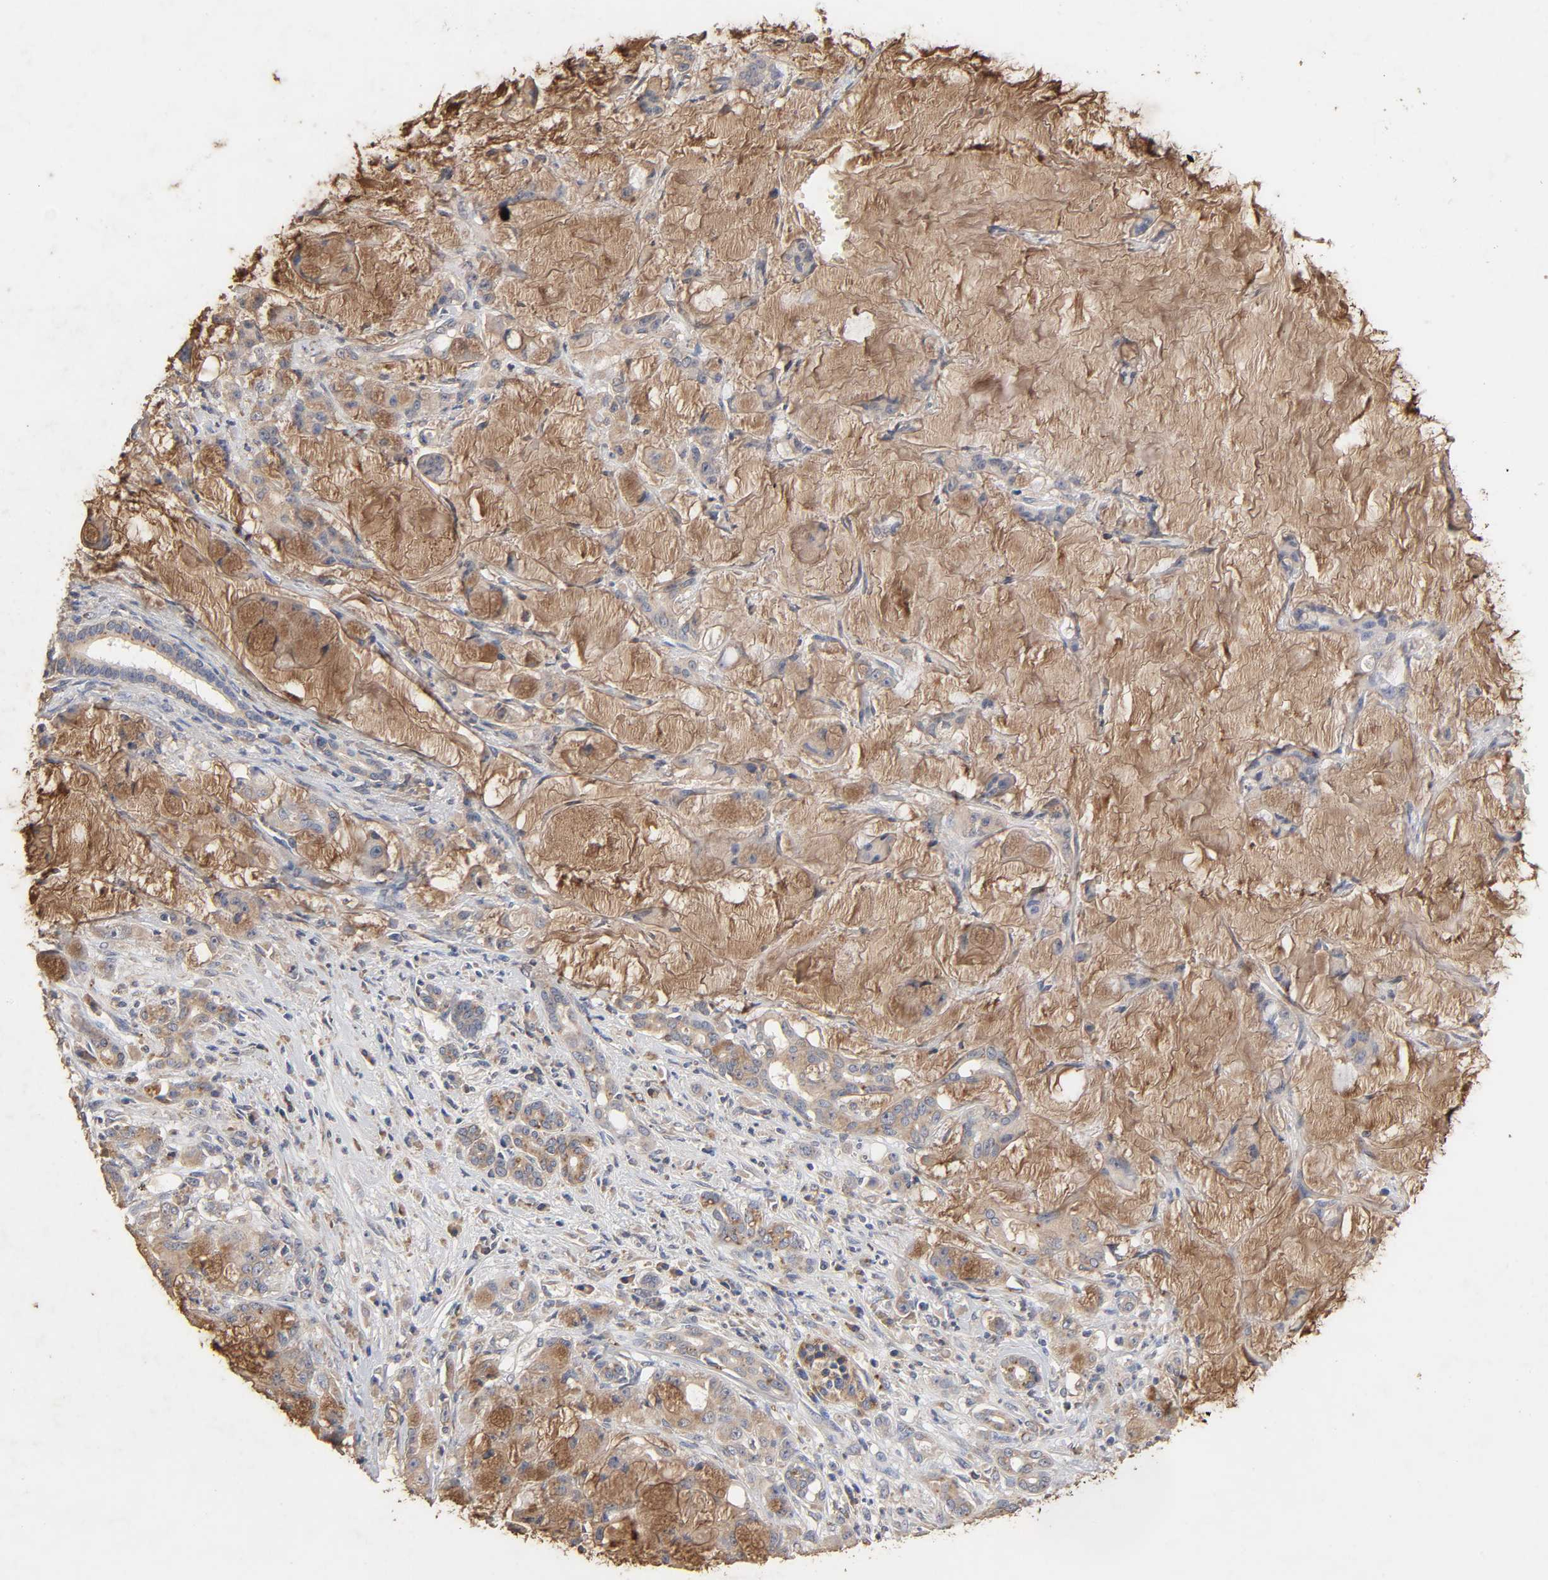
{"staining": {"intensity": "weak", "quantity": ">75%", "location": "cytoplasmic/membranous"}, "tissue": "pancreatic cancer", "cell_type": "Tumor cells", "image_type": "cancer", "snomed": [{"axis": "morphology", "description": "Adenocarcinoma, NOS"}, {"axis": "topography", "description": "Pancreas"}], "caption": "IHC image of neoplastic tissue: pancreatic cancer (adenocarcinoma) stained using immunohistochemistry exhibits low levels of weak protein expression localized specifically in the cytoplasmic/membranous of tumor cells, appearing as a cytoplasmic/membranous brown color.", "gene": "EIF4G2", "patient": {"sex": "female", "age": 73}}